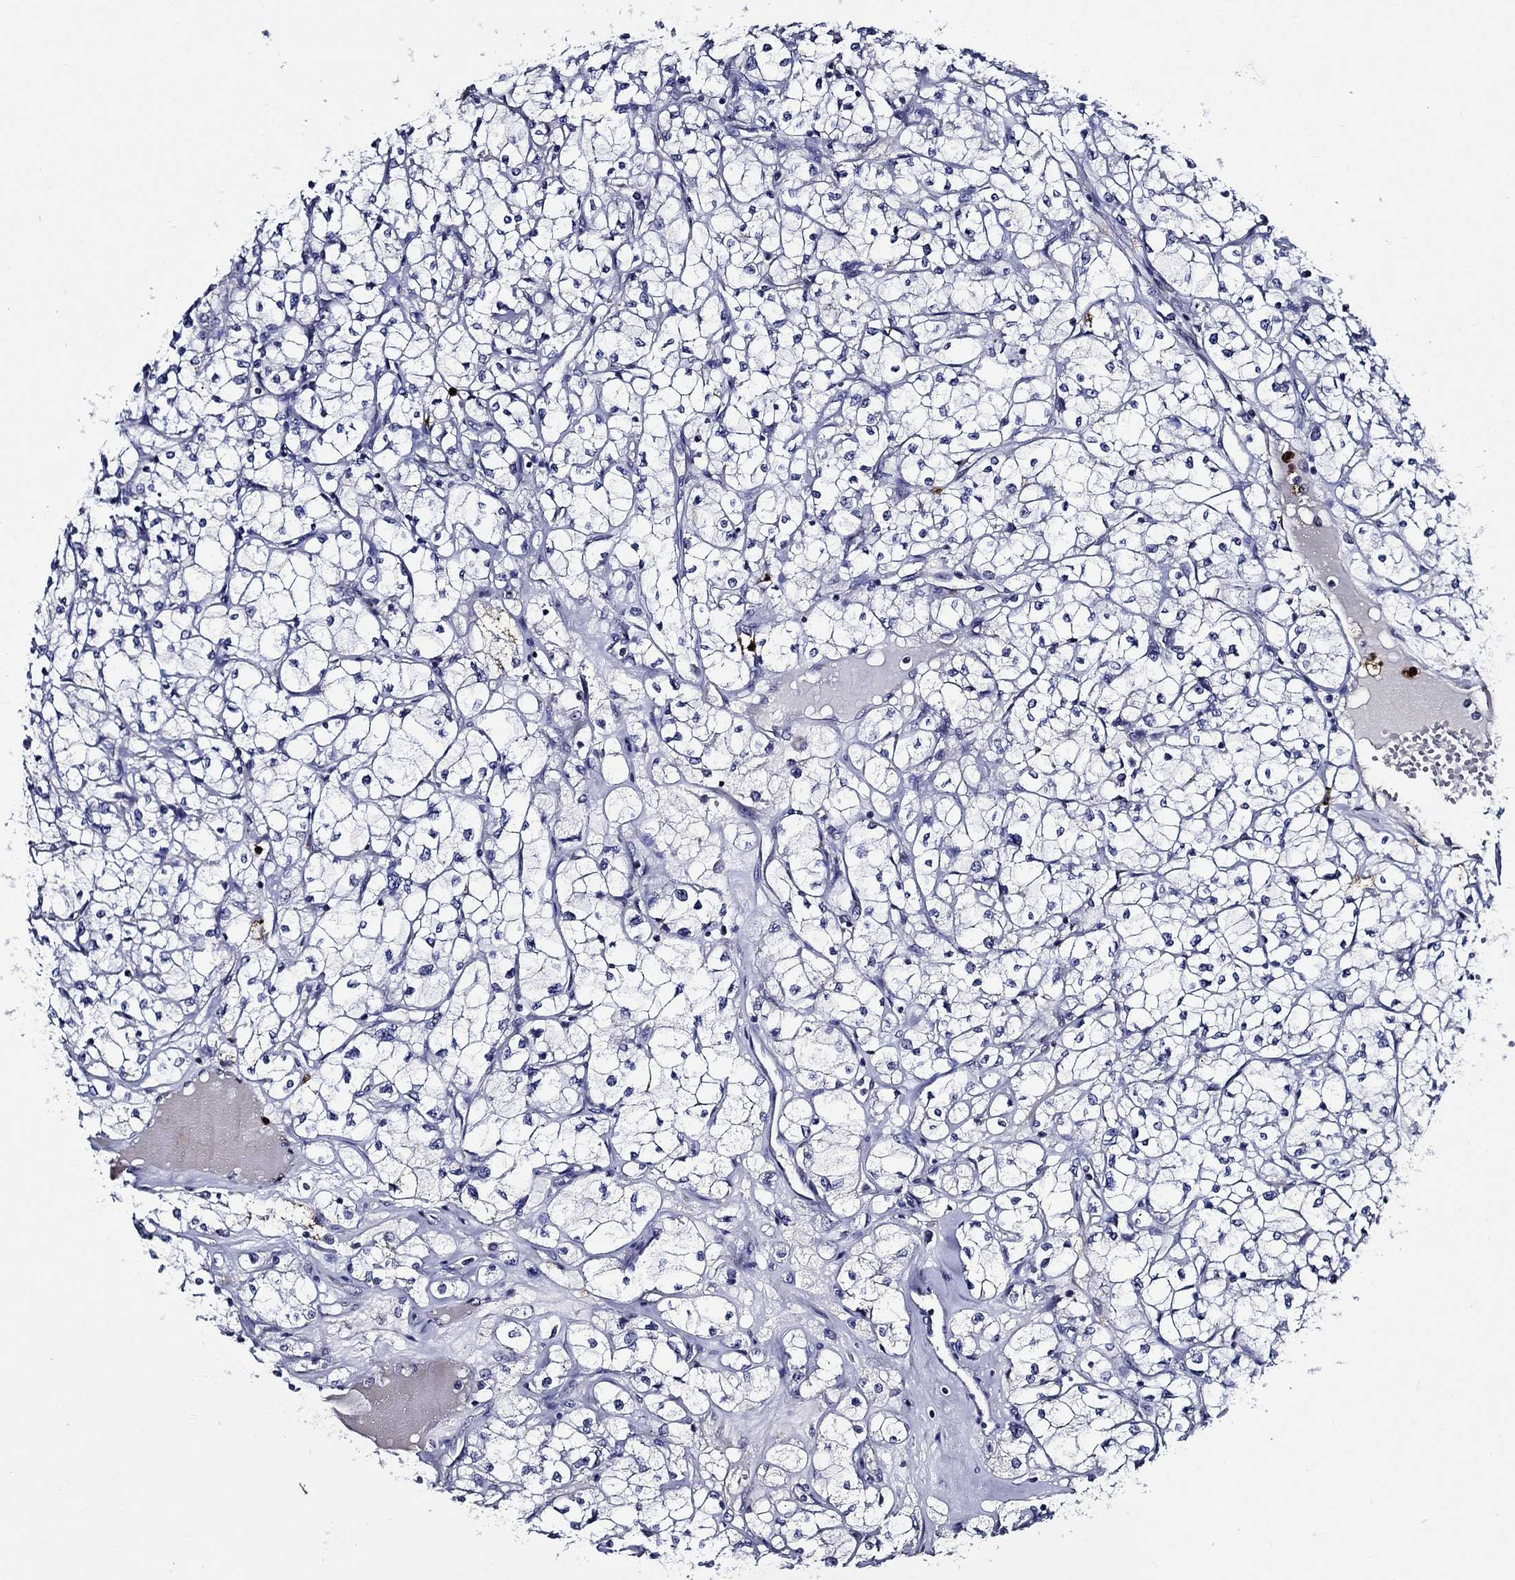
{"staining": {"intensity": "negative", "quantity": "none", "location": "none"}, "tissue": "renal cancer", "cell_type": "Tumor cells", "image_type": "cancer", "snomed": [{"axis": "morphology", "description": "Adenocarcinoma, NOS"}, {"axis": "topography", "description": "Kidney"}], "caption": "The immunohistochemistry micrograph has no significant expression in tumor cells of renal adenocarcinoma tissue.", "gene": "KIF20B", "patient": {"sex": "male", "age": 67}}